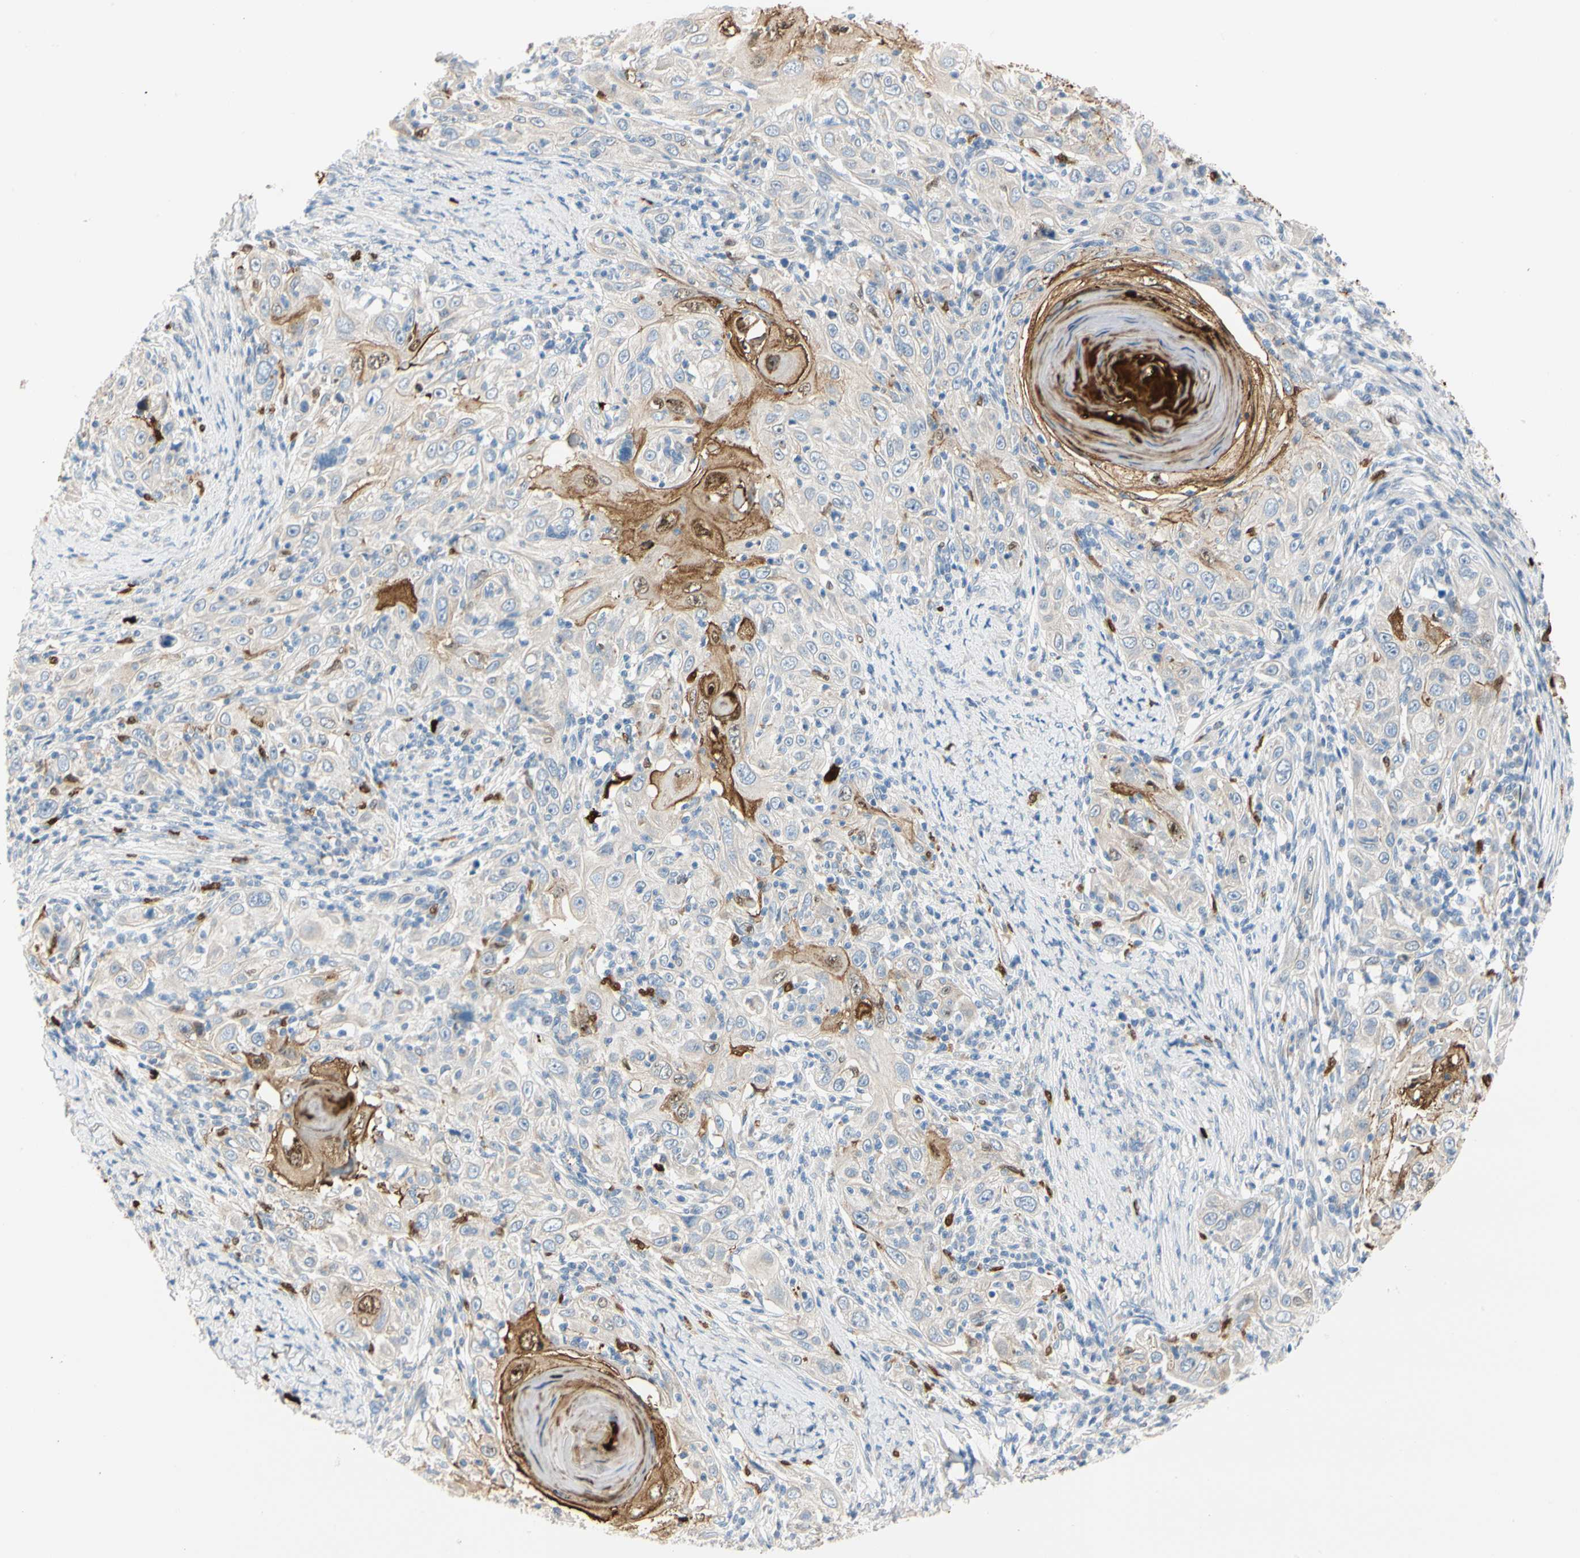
{"staining": {"intensity": "moderate", "quantity": "<25%", "location": "cytoplasmic/membranous"}, "tissue": "skin cancer", "cell_type": "Tumor cells", "image_type": "cancer", "snomed": [{"axis": "morphology", "description": "Squamous cell carcinoma, NOS"}, {"axis": "topography", "description": "Skin"}], "caption": "An IHC photomicrograph of neoplastic tissue is shown. Protein staining in brown shows moderate cytoplasmic/membranous positivity in skin squamous cell carcinoma within tumor cells.", "gene": "TRAF5", "patient": {"sex": "female", "age": 88}}